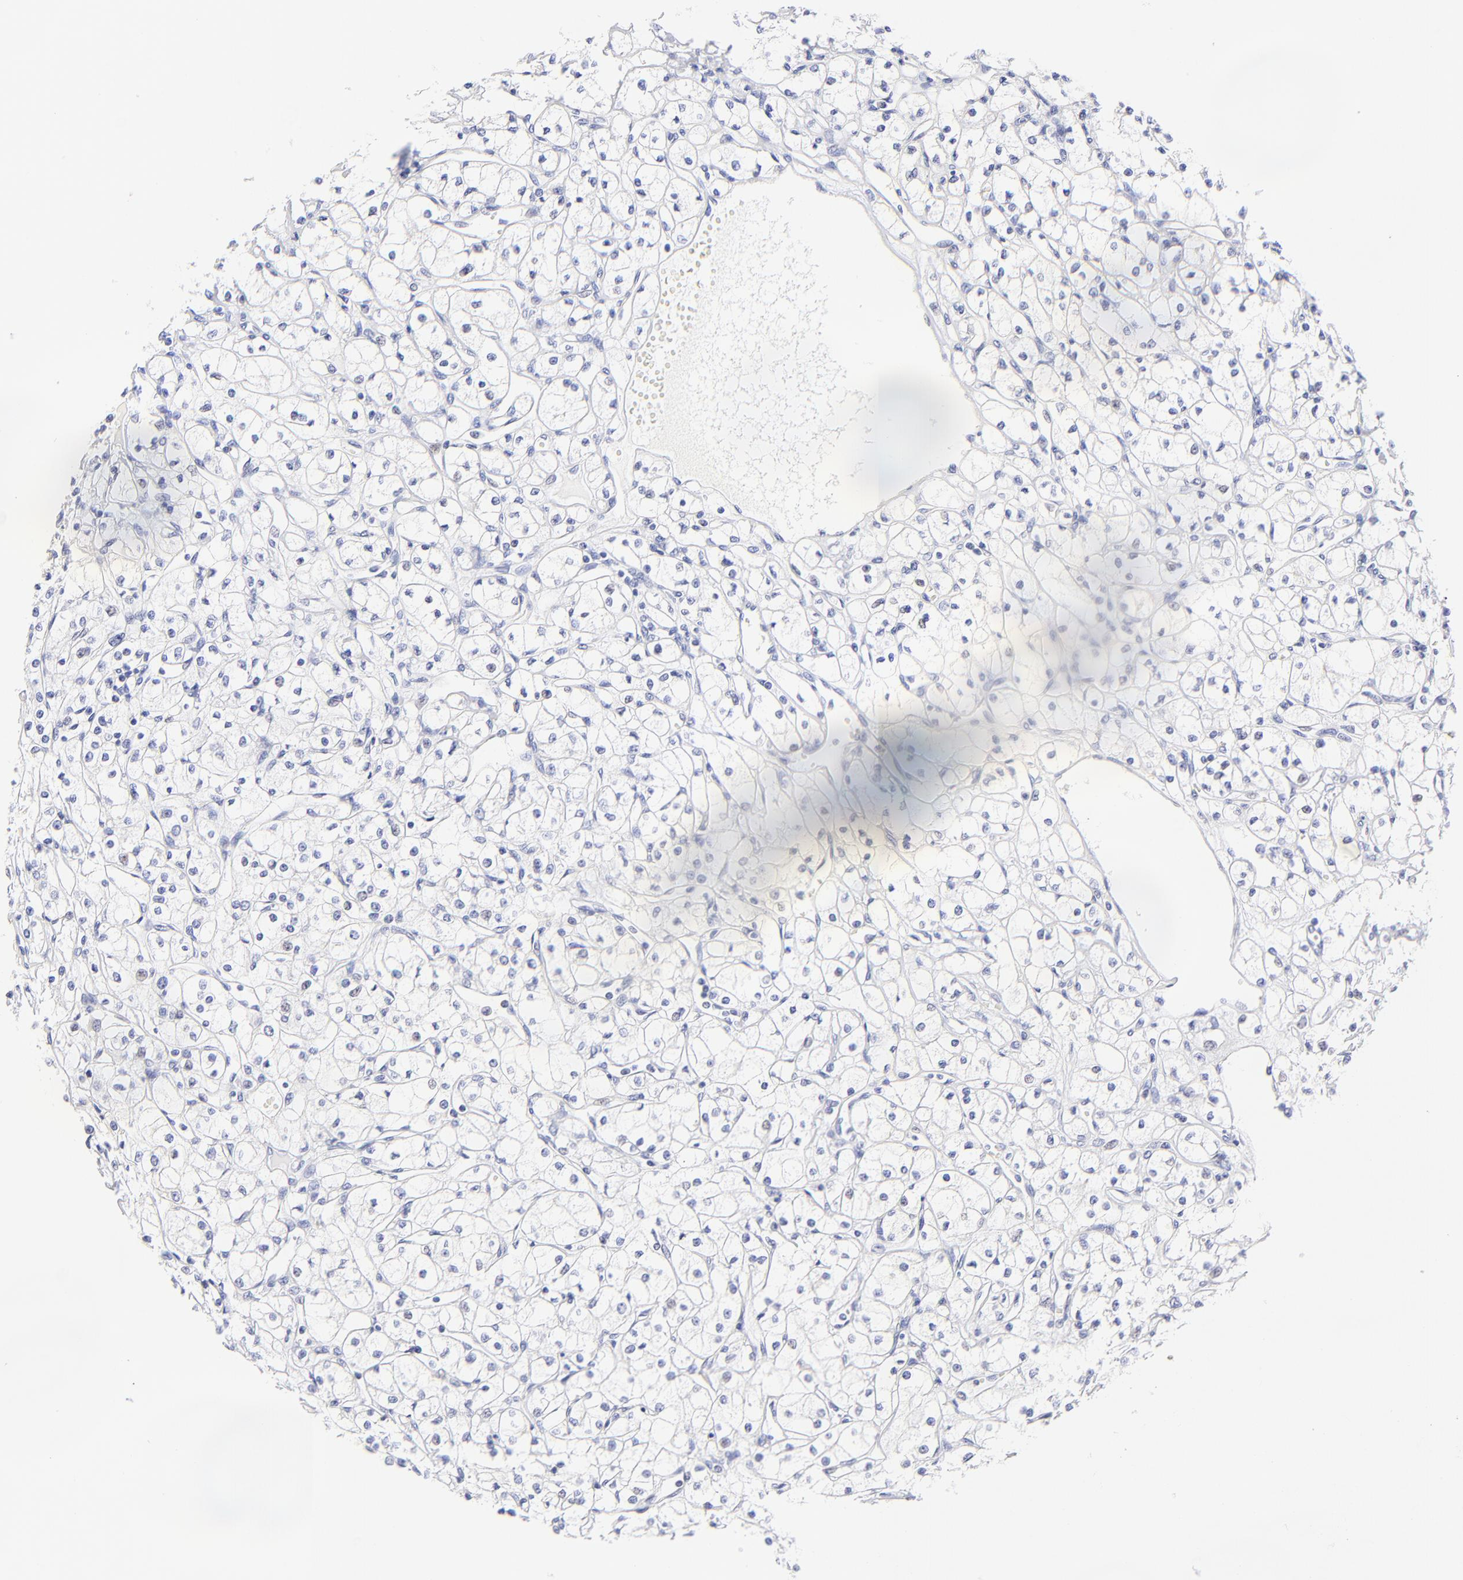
{"staining": {"intensity": "negative", "quantity": "none", "location": "none"}, "tissue": "renal cancer", "cell_type": "Tumor cells", "image_type": "cancer", "snomed": [{"axis": "morphology", "description": "Adenocarcinoma, NOS"}, {"axis": "topography", "description": "Kidney"}], "caption": "Tumor cells show no significant protein staining in adenocarcinoma (renal).", "gene": "RAB3A", "patient": {"sex": "male", "age": 61}}